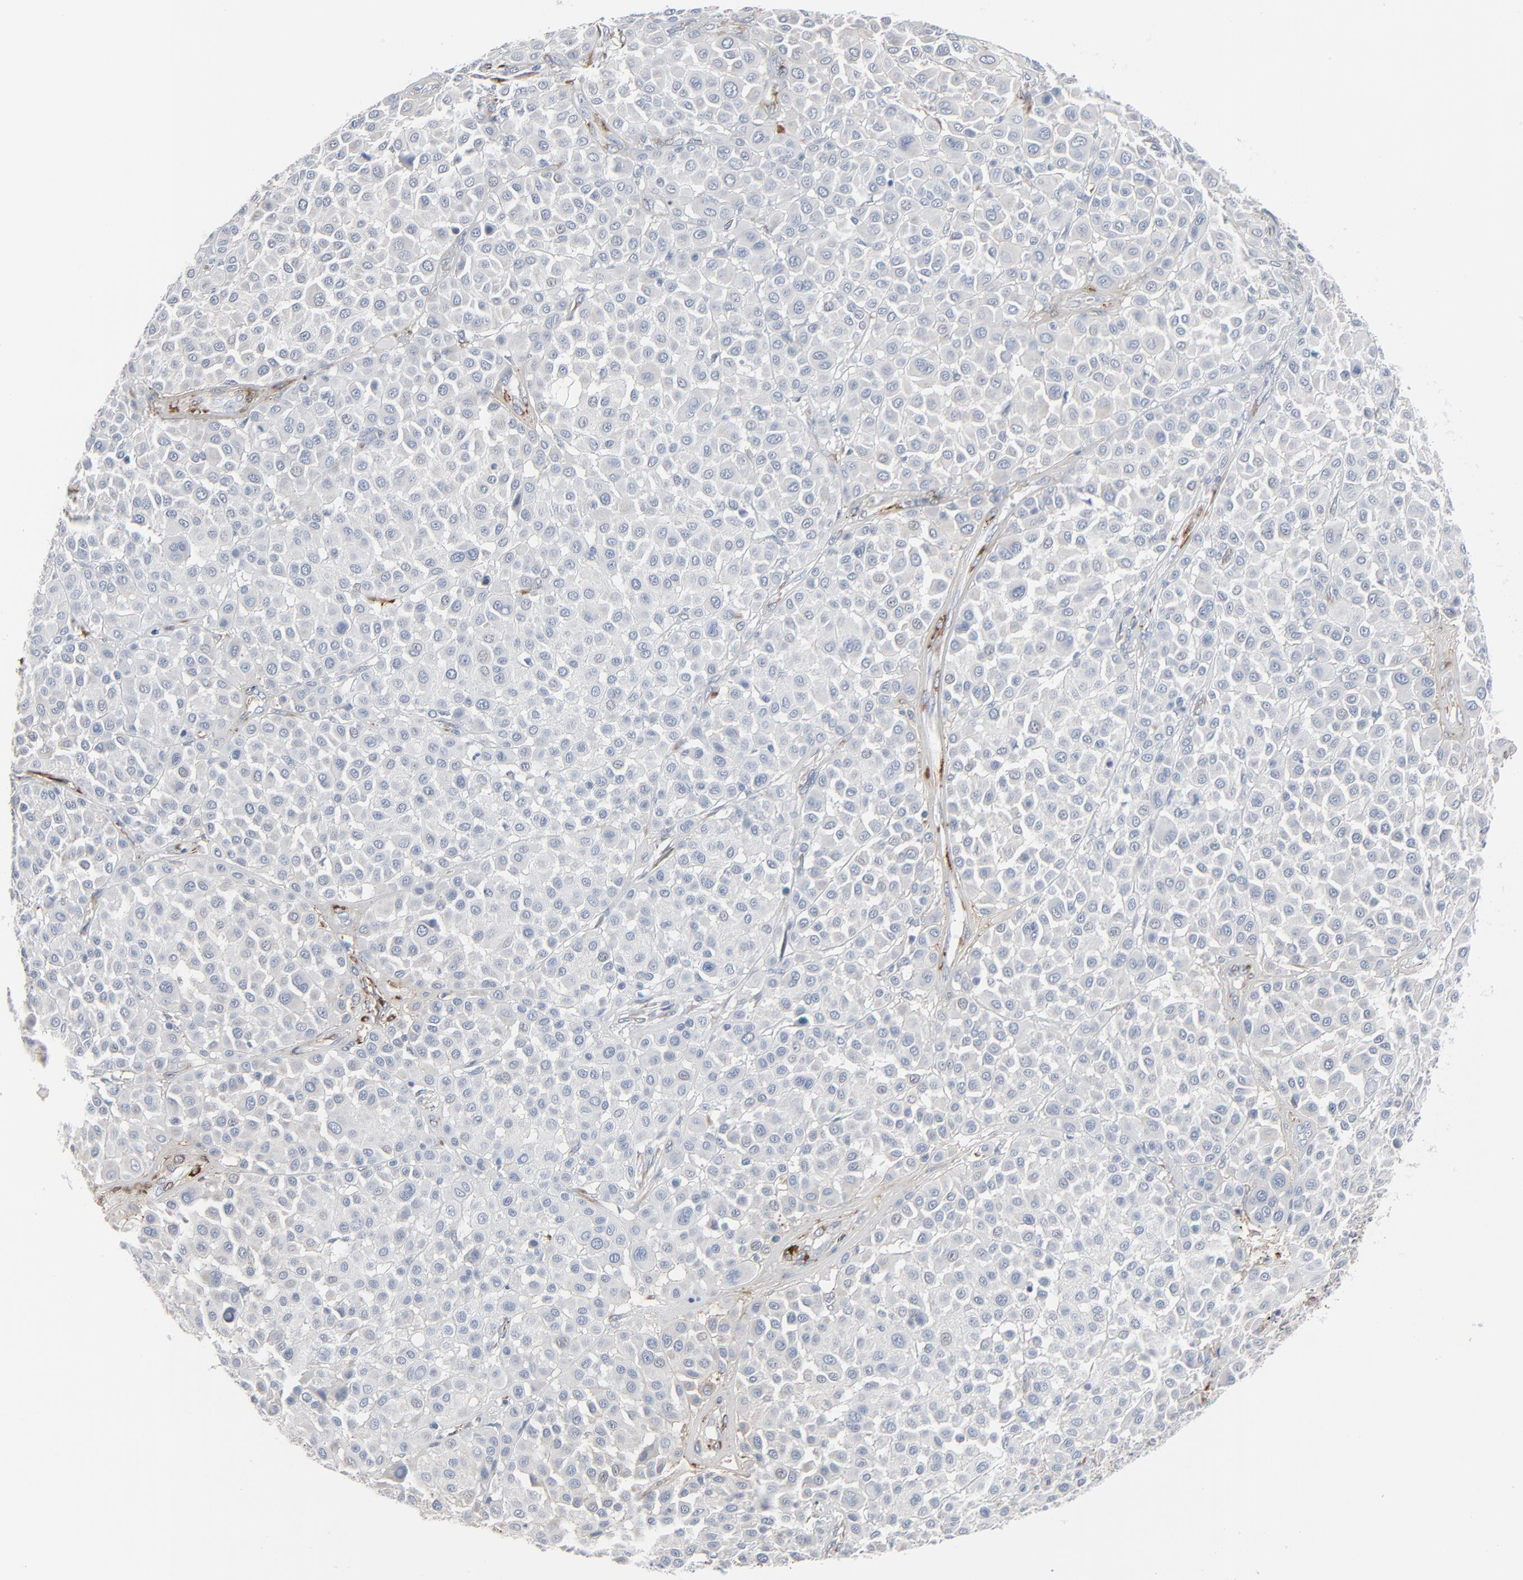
{"staining": {"intensity": "negative", "quantity": "none", "location": "none"}, "tissue": "melanoma", "cell_type": "Tumor cells", "image_type": "cancer", "snomed": [{"axis": "morphology", "description": "Malignant melanoma, Metastatic site"}, {"axis": "topography", "description": "Soft tissue"}], "caption": "Immunohistochemistry micrograph of human melanoma stained for a protein (brown), which displays no staining in tumor cells.", "gene": "BGN", "patient": {"sex": "male", "age": 41}}